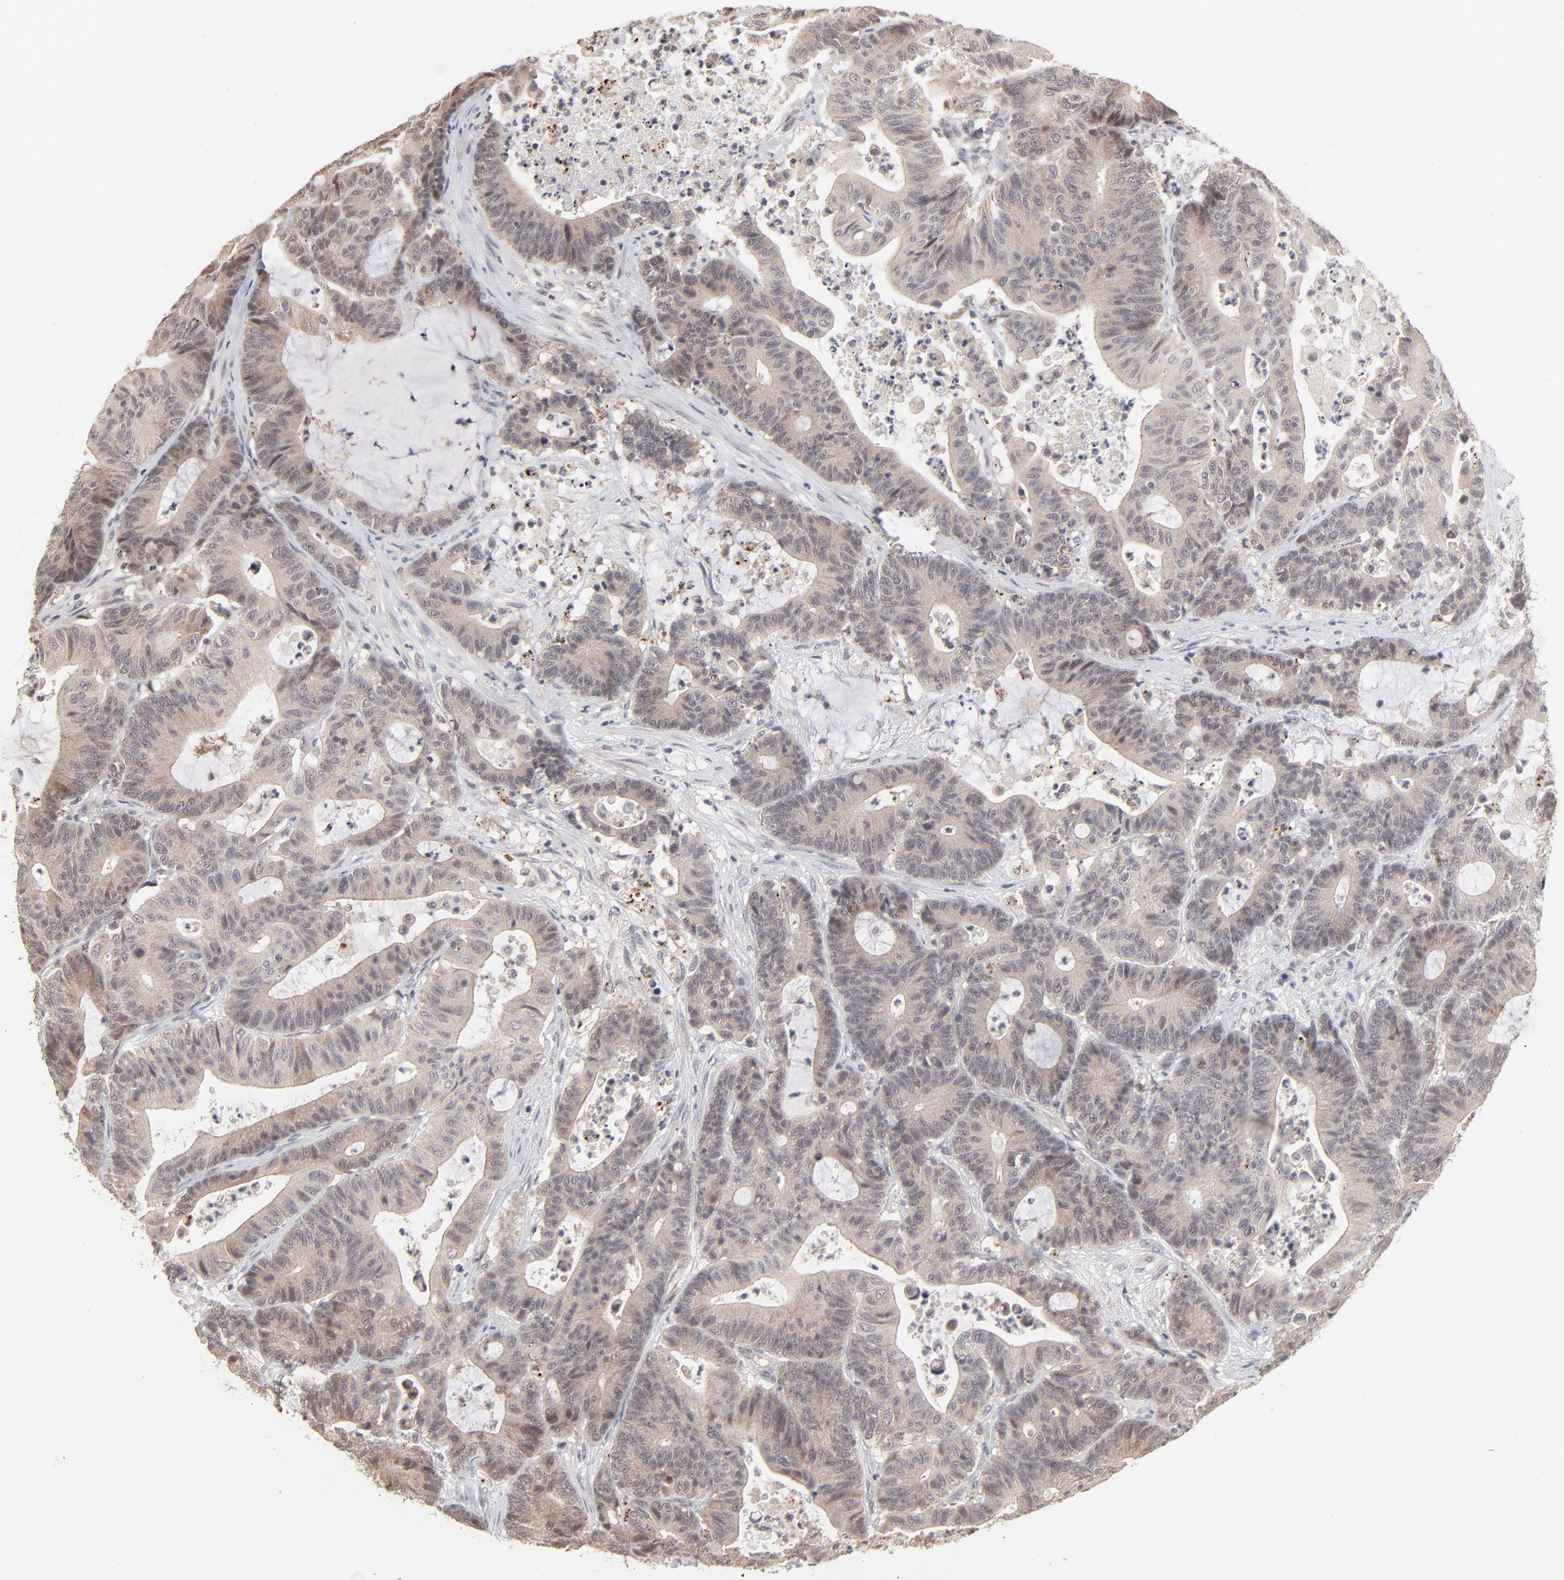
{"staining": {"intensity": "weak", "quantity": "25%-75%", "location": "cytoplasmic/membranous"}, "tissue": "colorectal cancer", "cell_type": "Tumor cells", "image_type": "cancer", "snomed": [{"axis": "morphology", "description": "Adenocarcinoma, NOS"}, {"axis": "topography", "description": "Colon"}], "caption": "Tumor cells reveal weak cytoplasmic/membranous expression in approximately 25%-75% of cells in adenocarcinoma (colorectal).", "gene": "MSL2", "patient": {"sex": "female", "age": 84}}